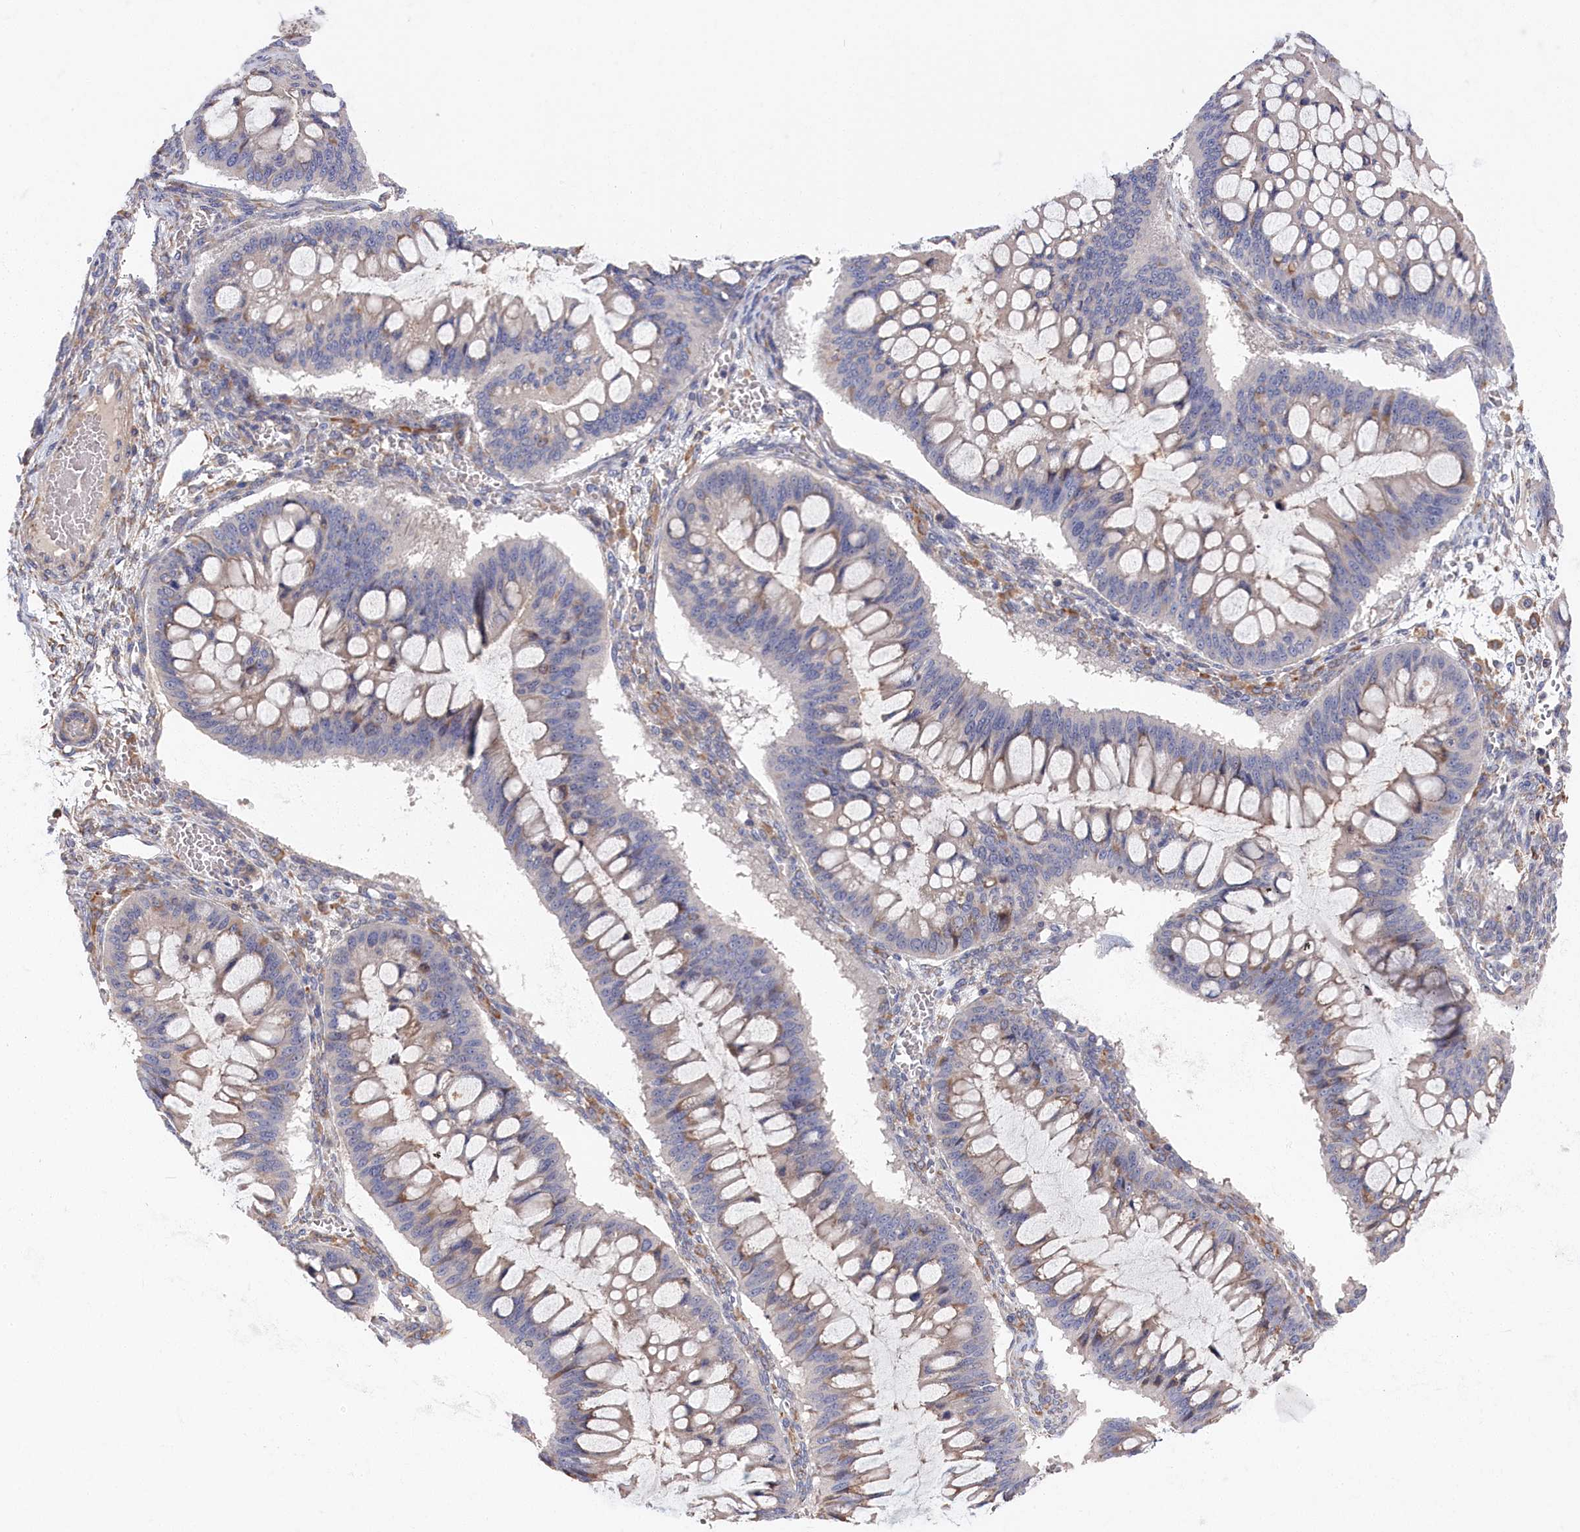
{"staining": {"intensity": "weak", "quantity": "<25%", "location": "cytoplasmic/membranous"}, "tissue": "ovarian cancer", "cell_type": "Tumor cells", "image_type": "cancer", "snomed": [{"axis": "morphology", "description": "Cystadenocarcinoma, mucinous, NOS"}, {"axis": "topography", "description": "Ovary"}], "caption": "High magnification brightfield microscopy of ovarian cancer (mucinous cystadenocarcinoma) stained with DAB (3,3'-diaminobenzidine) (brown) and counterstained with hematoxylin (blue): tumor cells show no significant expression.", "gene": "CYB5D2", "patient": {"sex": "female", "age": 73}}